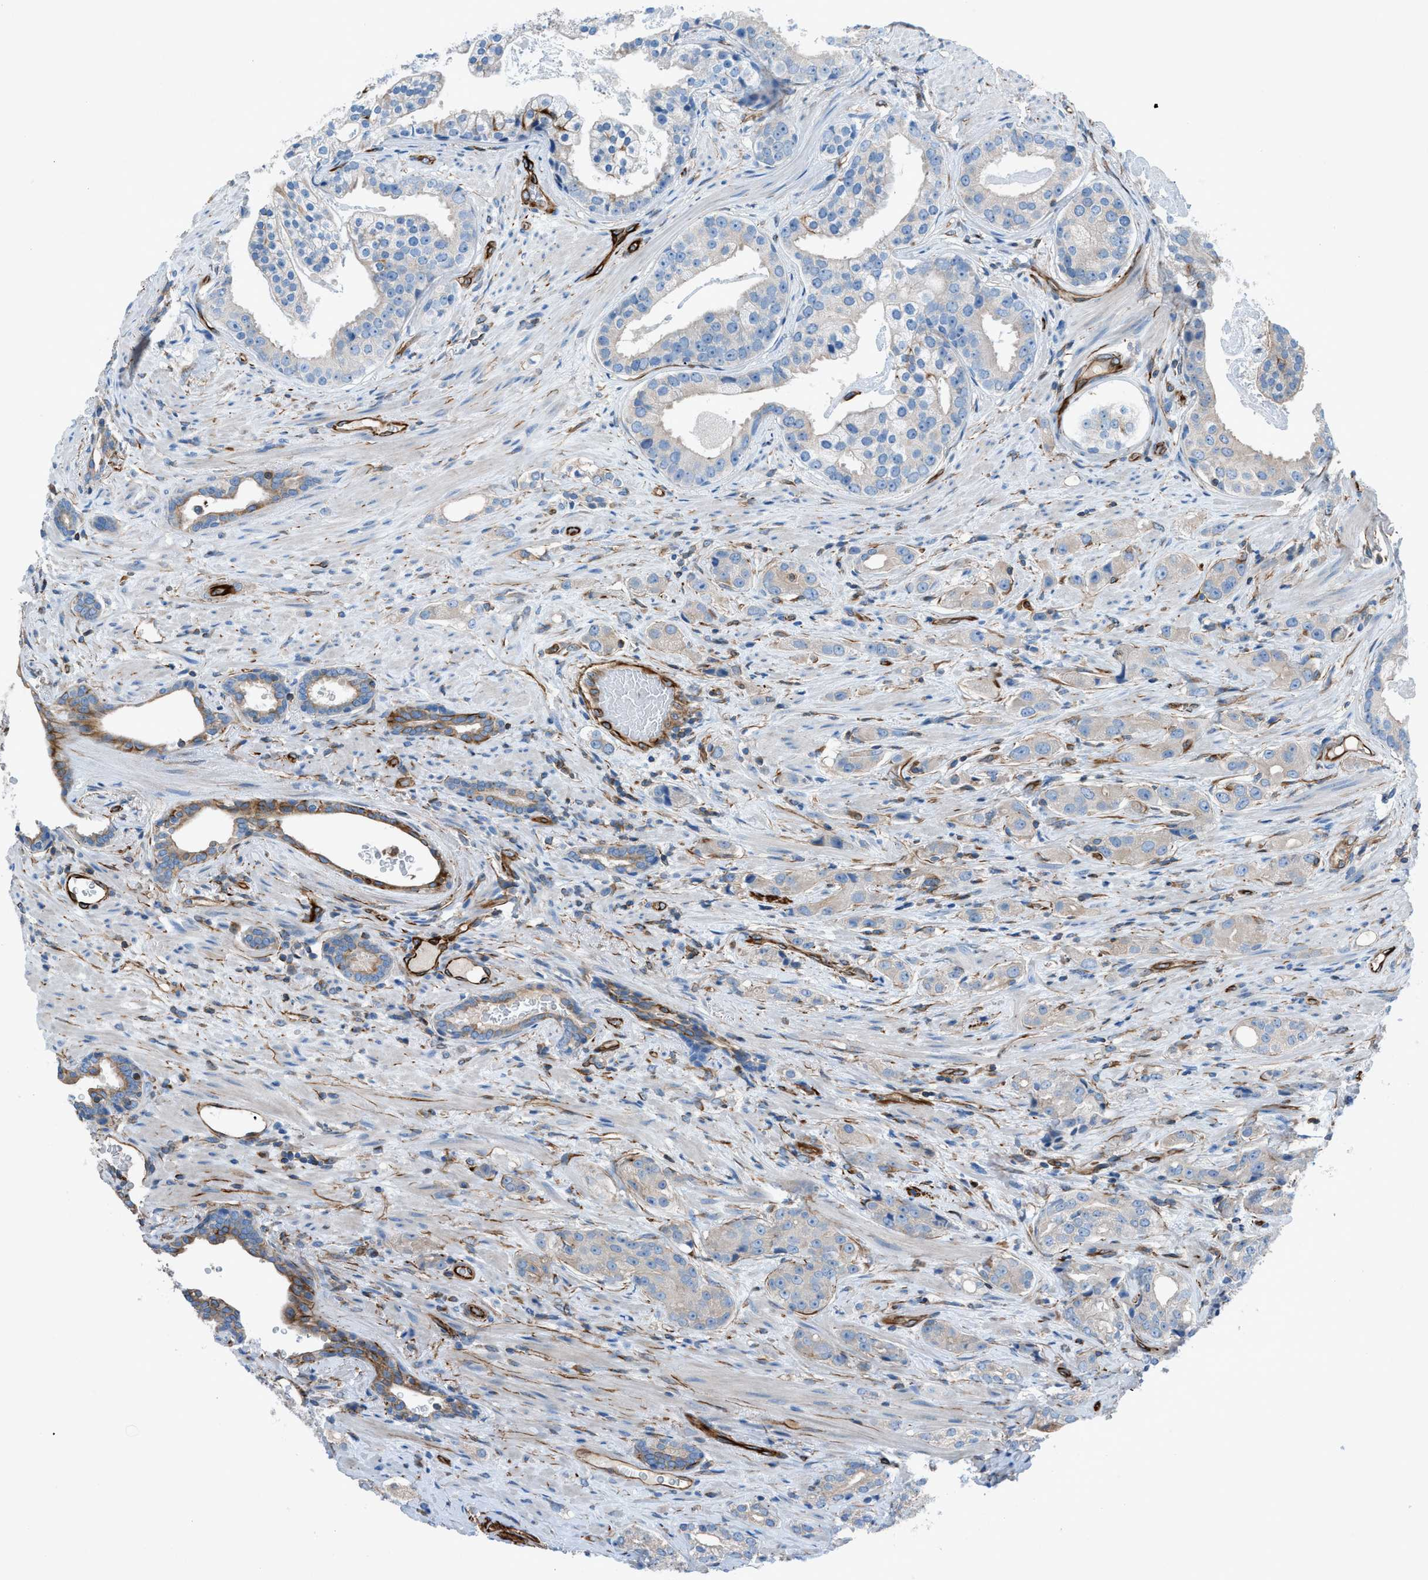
{"staining": {"intensity": "weak", "quantity": "<25%", "location": "cytoplasmic/membranous"}, "tissue": "prostate cancer", "cell_type": "Tumor cells", "image_type": "cancer", "snomed": [{"axis": "morphology", "description": "Adenocarcinoma, High grade"}, {"axis": "topography", "description": "Prostate"}], "caption": "Tumor cells are negative for protein expression in human prostate cancer (high-grade adenocarcinoma).", "gene": "CABP7", "patient": {"sex": "male", "age": 71}}